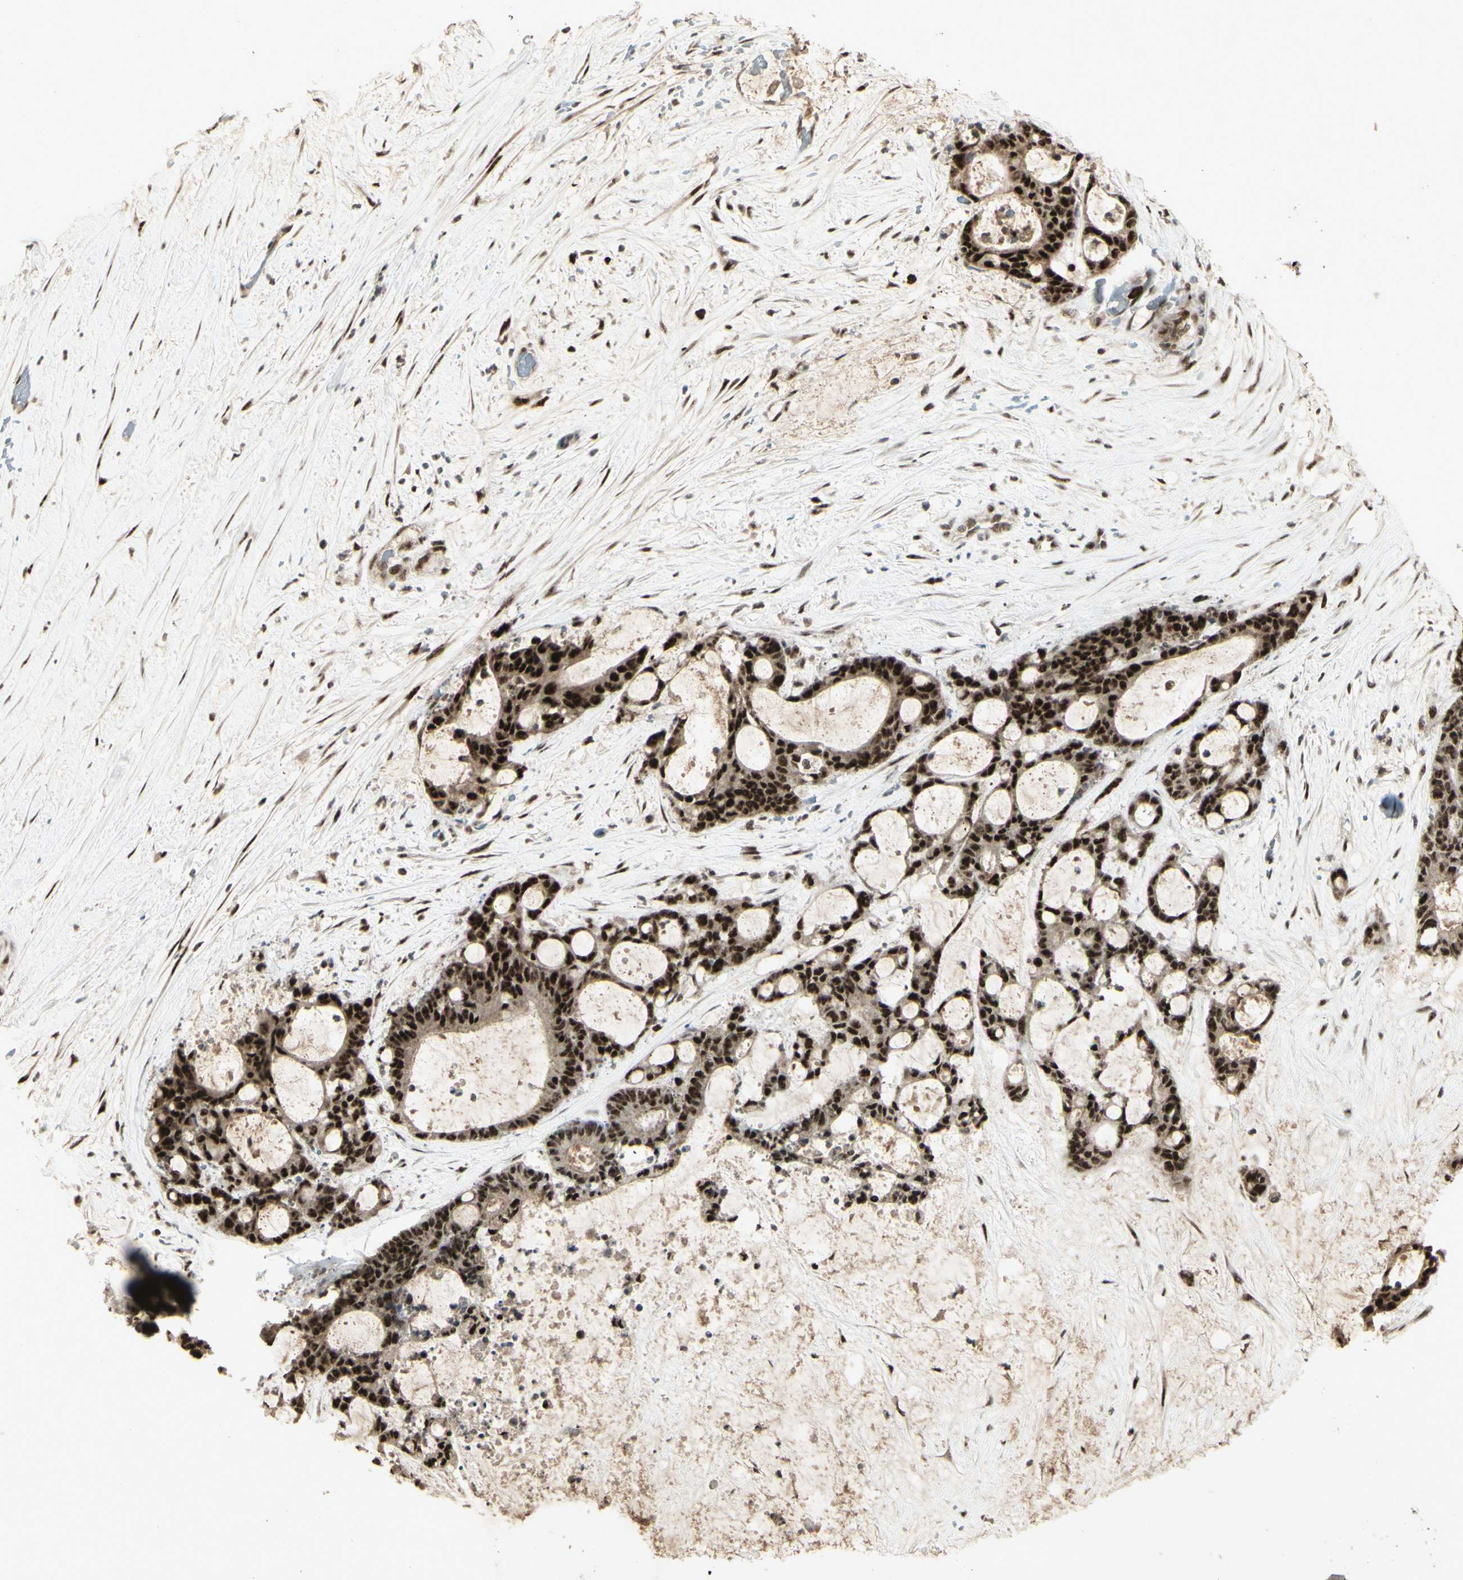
{"staining": {"intensity": "strong", "quantity": ">75%", "location": "nuclear"}, "tissue": "liver cancer", "cell_type": "Tumor cells", "image_type": "cancer", "snomed": [{"axis": "morphology", "description": "Cholangiocarcinoma"}, {"axis": "topography", "description": "Liver"}], "caption": "Liver cancer was stained to show a protein in brown. There is high levels of strong nuclear staining in about >75% of tumor cells. (DAB (3,3'-diaminobenzidine) IHC with brightfield microscopy, high magnification).", "gene": "CCNT1", "patient": {"sex": "female", "age": 73}}